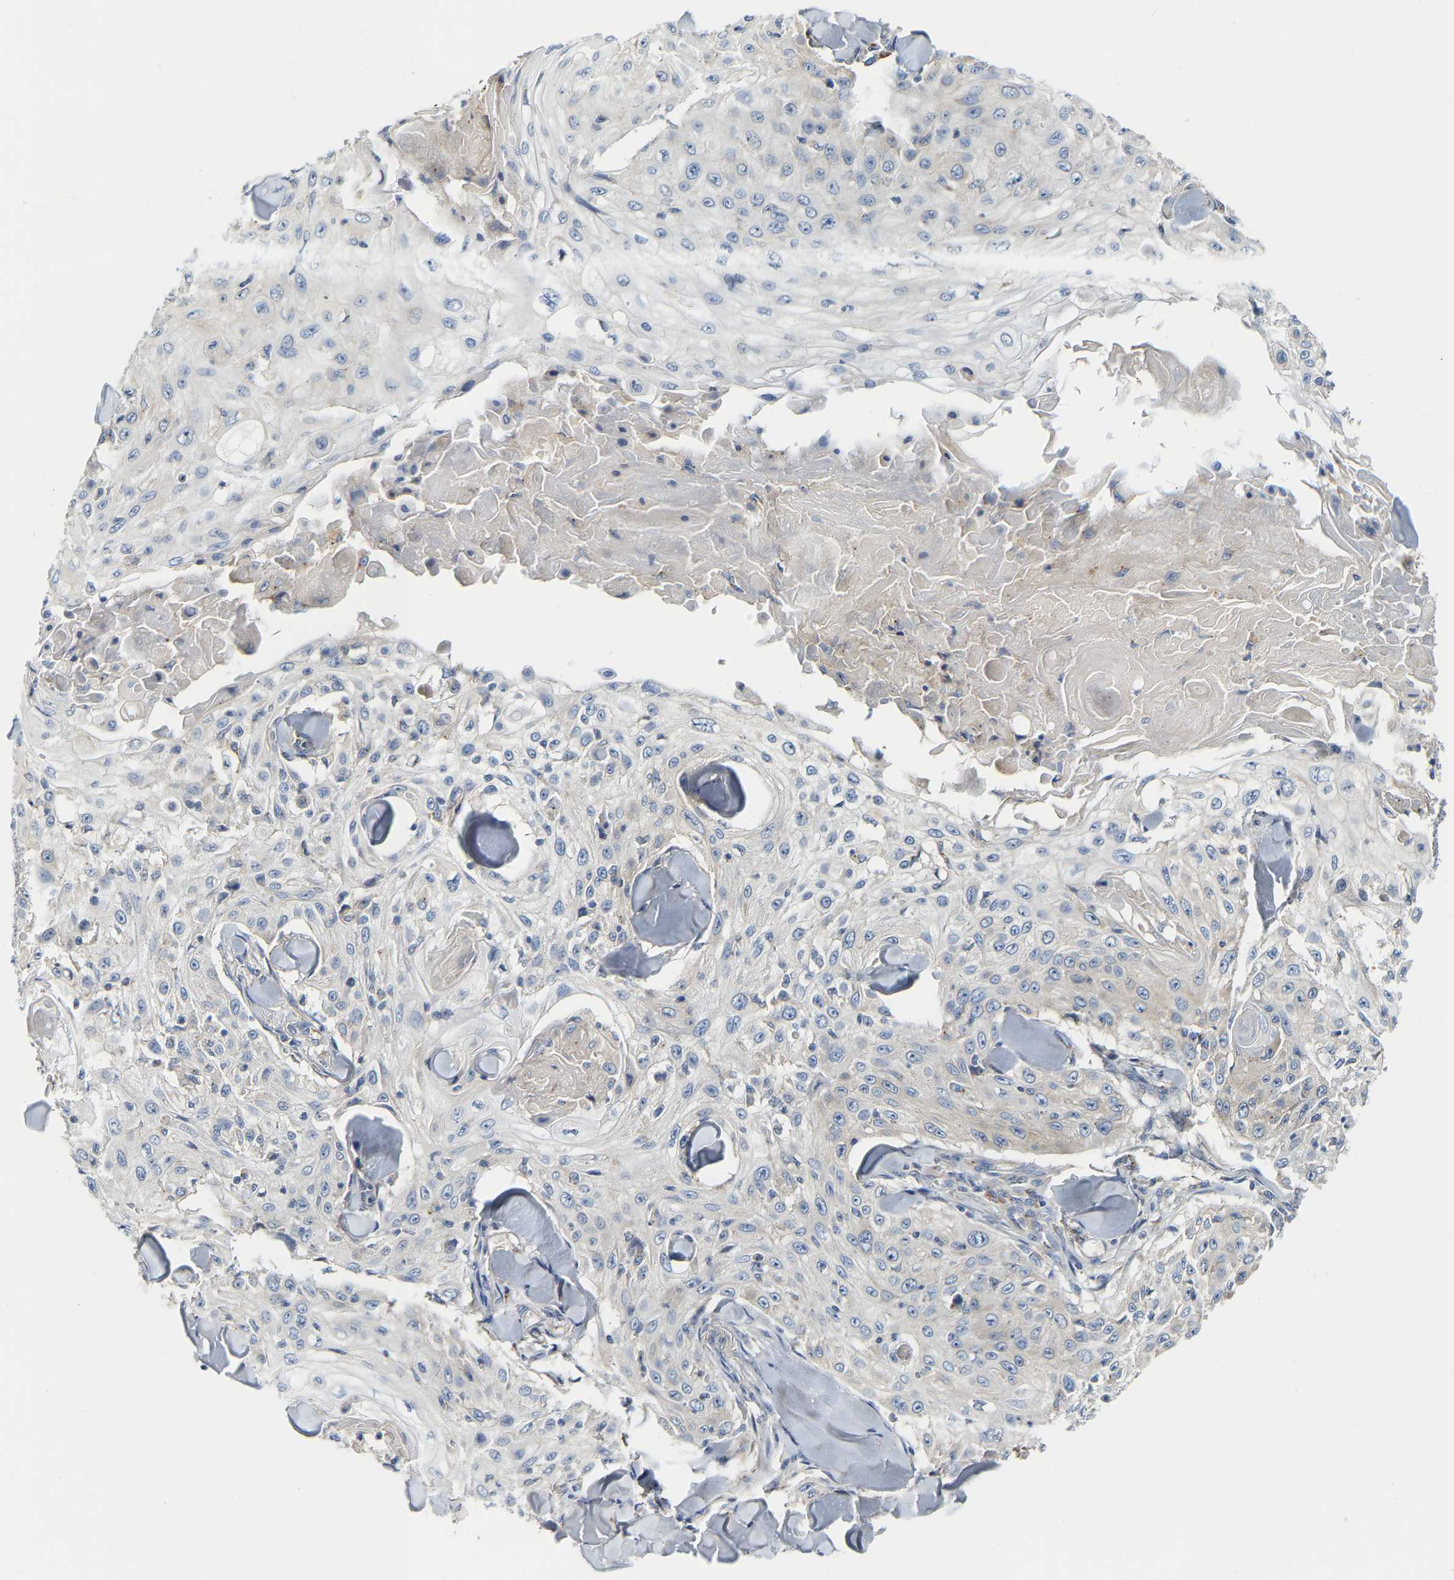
{"staining": {"intensity": "negative", "quantity": "none", "location": "none"}, "tissue": "skin cancer", "cell_type": "Tumor cells", "image_type": "cancer", "snomed": [{"axis": "morphology", "description": "Squamous cell carcinoma, NOS"}, {"axis": "topography", "description": "Skin"}], "caption": "This is a image of immunohistochemistry staining of skin squamous cell carcinoma, which shows no expression in tumor cells.", "gene": "PCNT", "patient": {"sex": "male", "age": 86}}